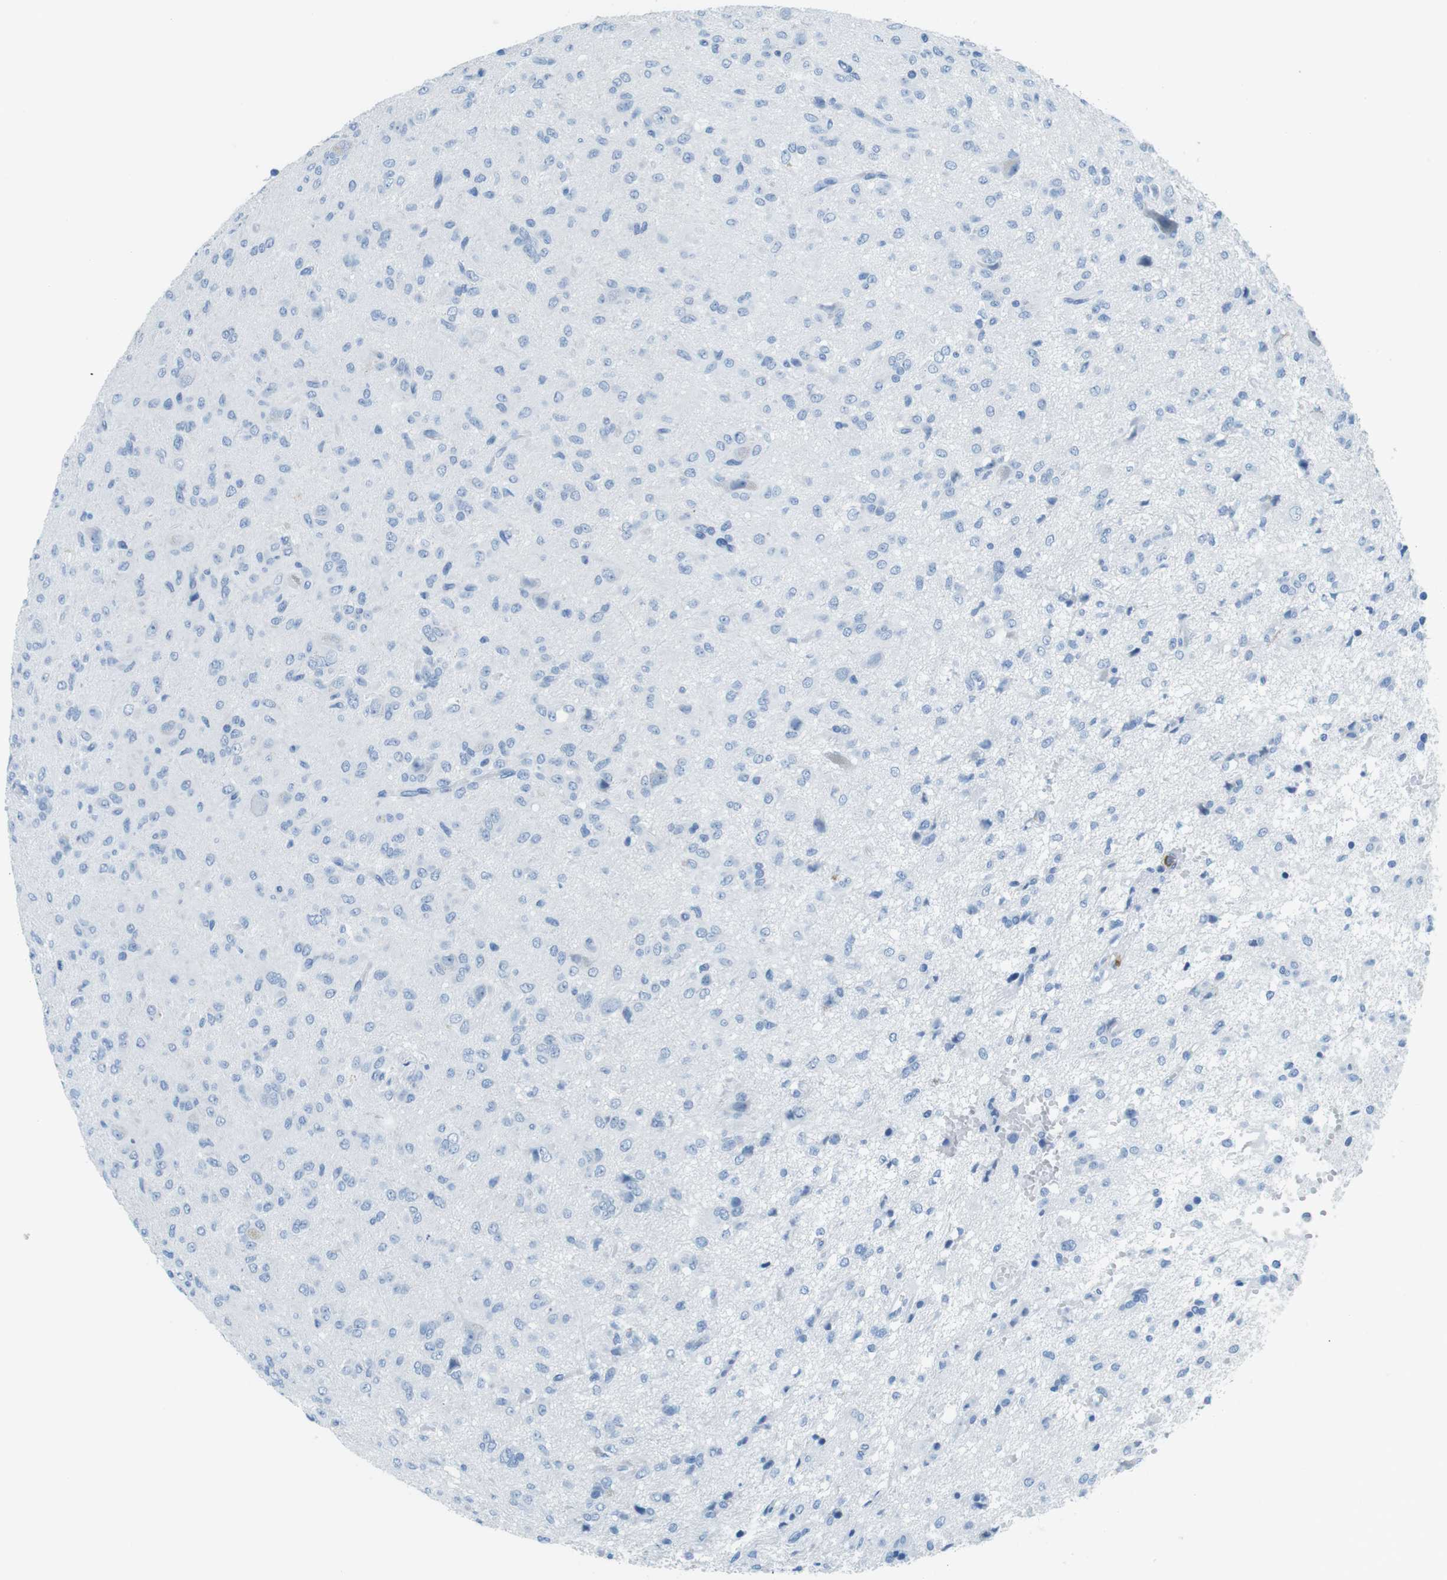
{"staining": {"intensity": "negative", "quantity": "none", "location": "none"}, "tissue": "glioma", "cell_type": "Tumor cells", "image_type": "cancer", "snomed": [{"axis": "morphology", "description": "Glioma, malignant, High grade"}, {"axis": "topography", "description": "Brain"}], "caption": "High power microscopy image of an immunohistochemistry (IHC) photomicrograph of malignant high-grade glioma, revealing no significant staining in tumor cells.", "gene": "MCEMP1", "patient": {"sex": "female", "age": 59}}